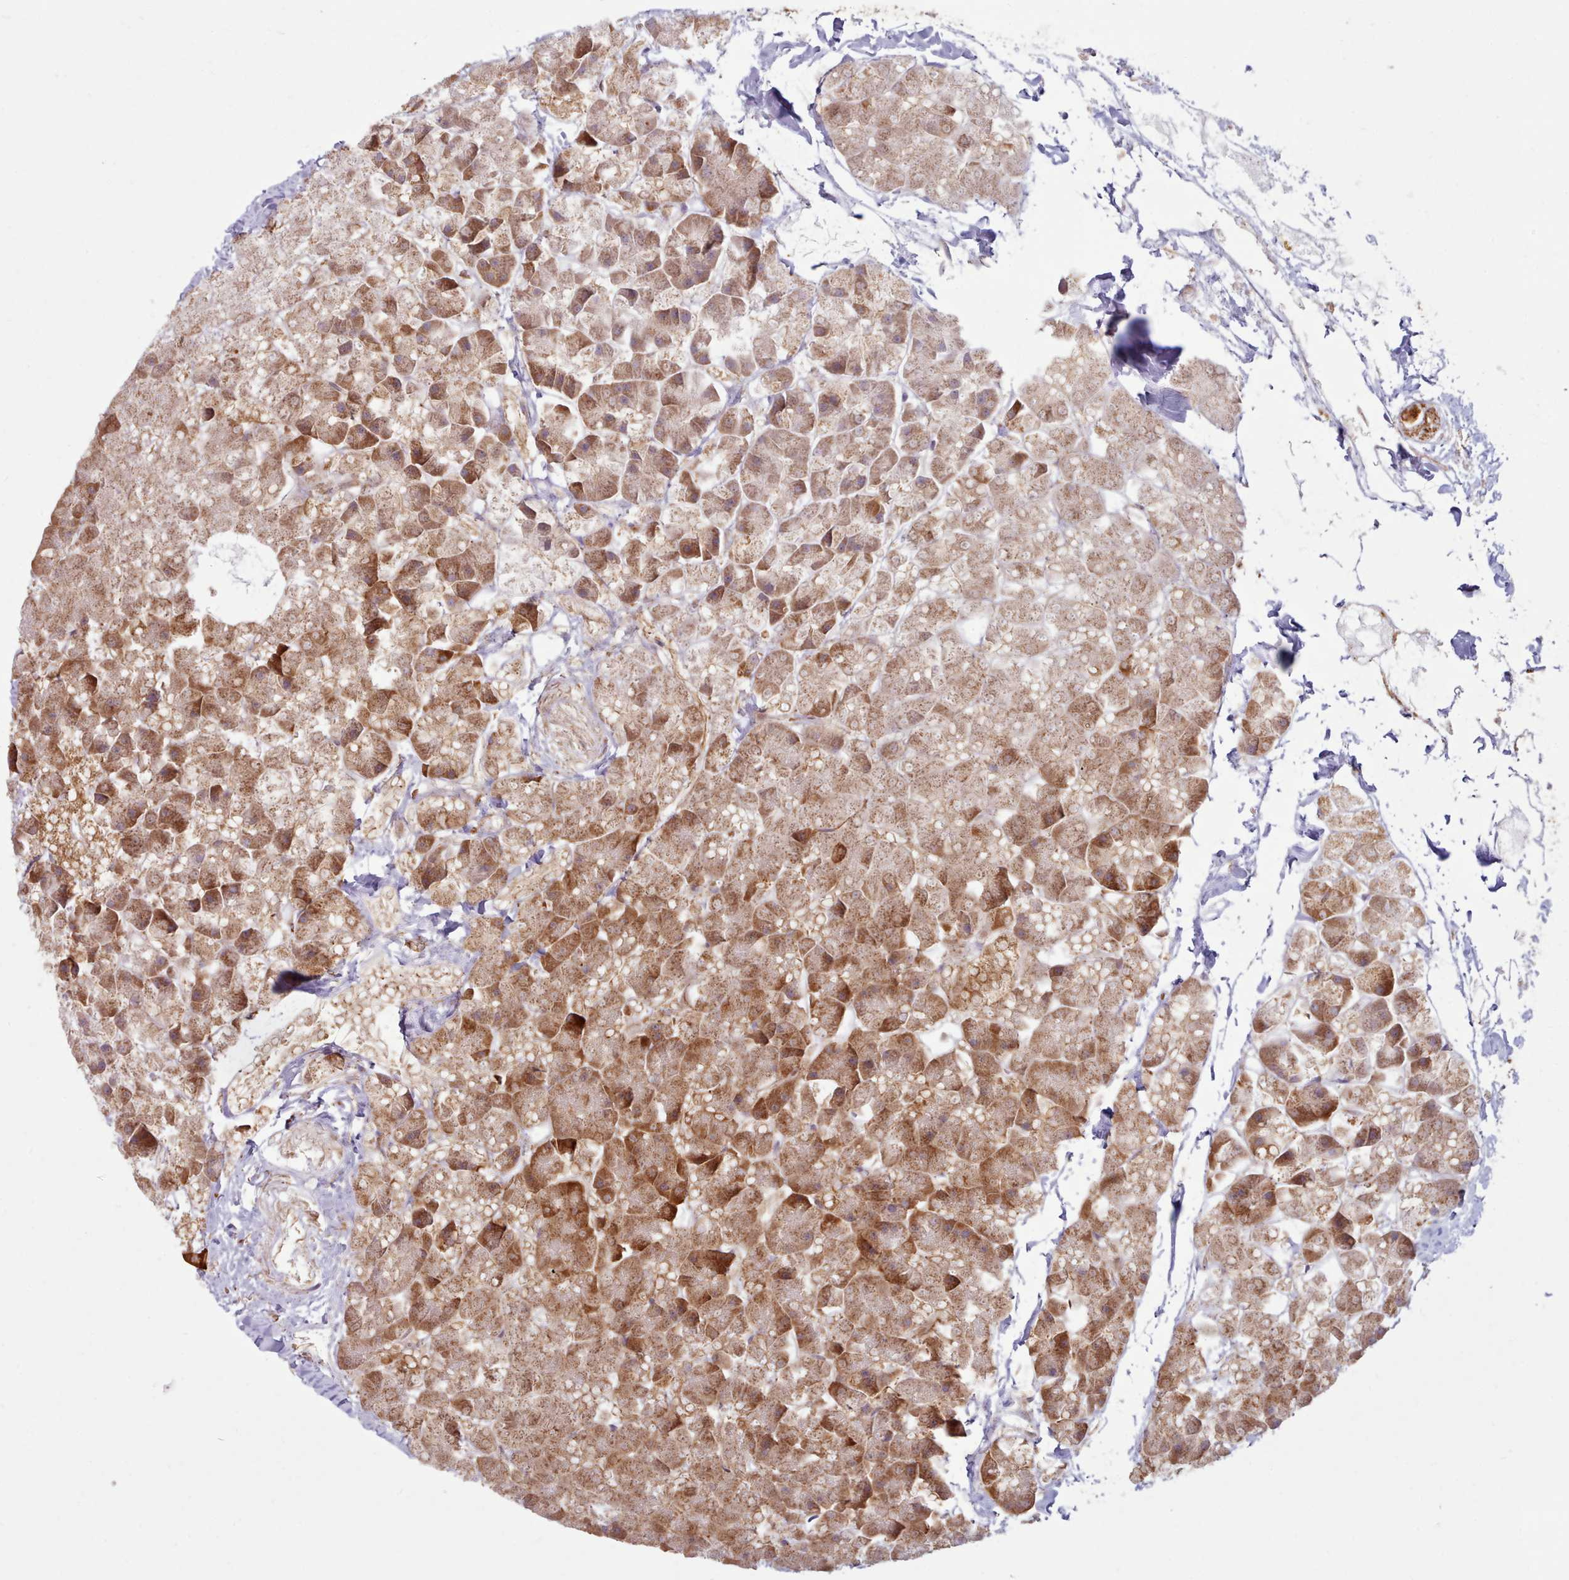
{"staining": {"intensity": "strong", "quantity": ">75%", "location": "cytoplasmic/membranous"}, "tissue": "pancreas", "cell_type": "Exocrine glandular cells", "image_type": "normal", "snomed": [{"axis": "morphology", "description": "Normal tissue, NOS"}, {"axis": "topography", "description": "Pancreas"}], "caption": "The image reveals immunohistochemical staining of normal pancreas. There is strong cytoplasmic/membranous staining is identified in approximately >75% of exocrine glandular cells.", "gene": "CRYBG1", "patient": {"sex": "male", "age": 35}}